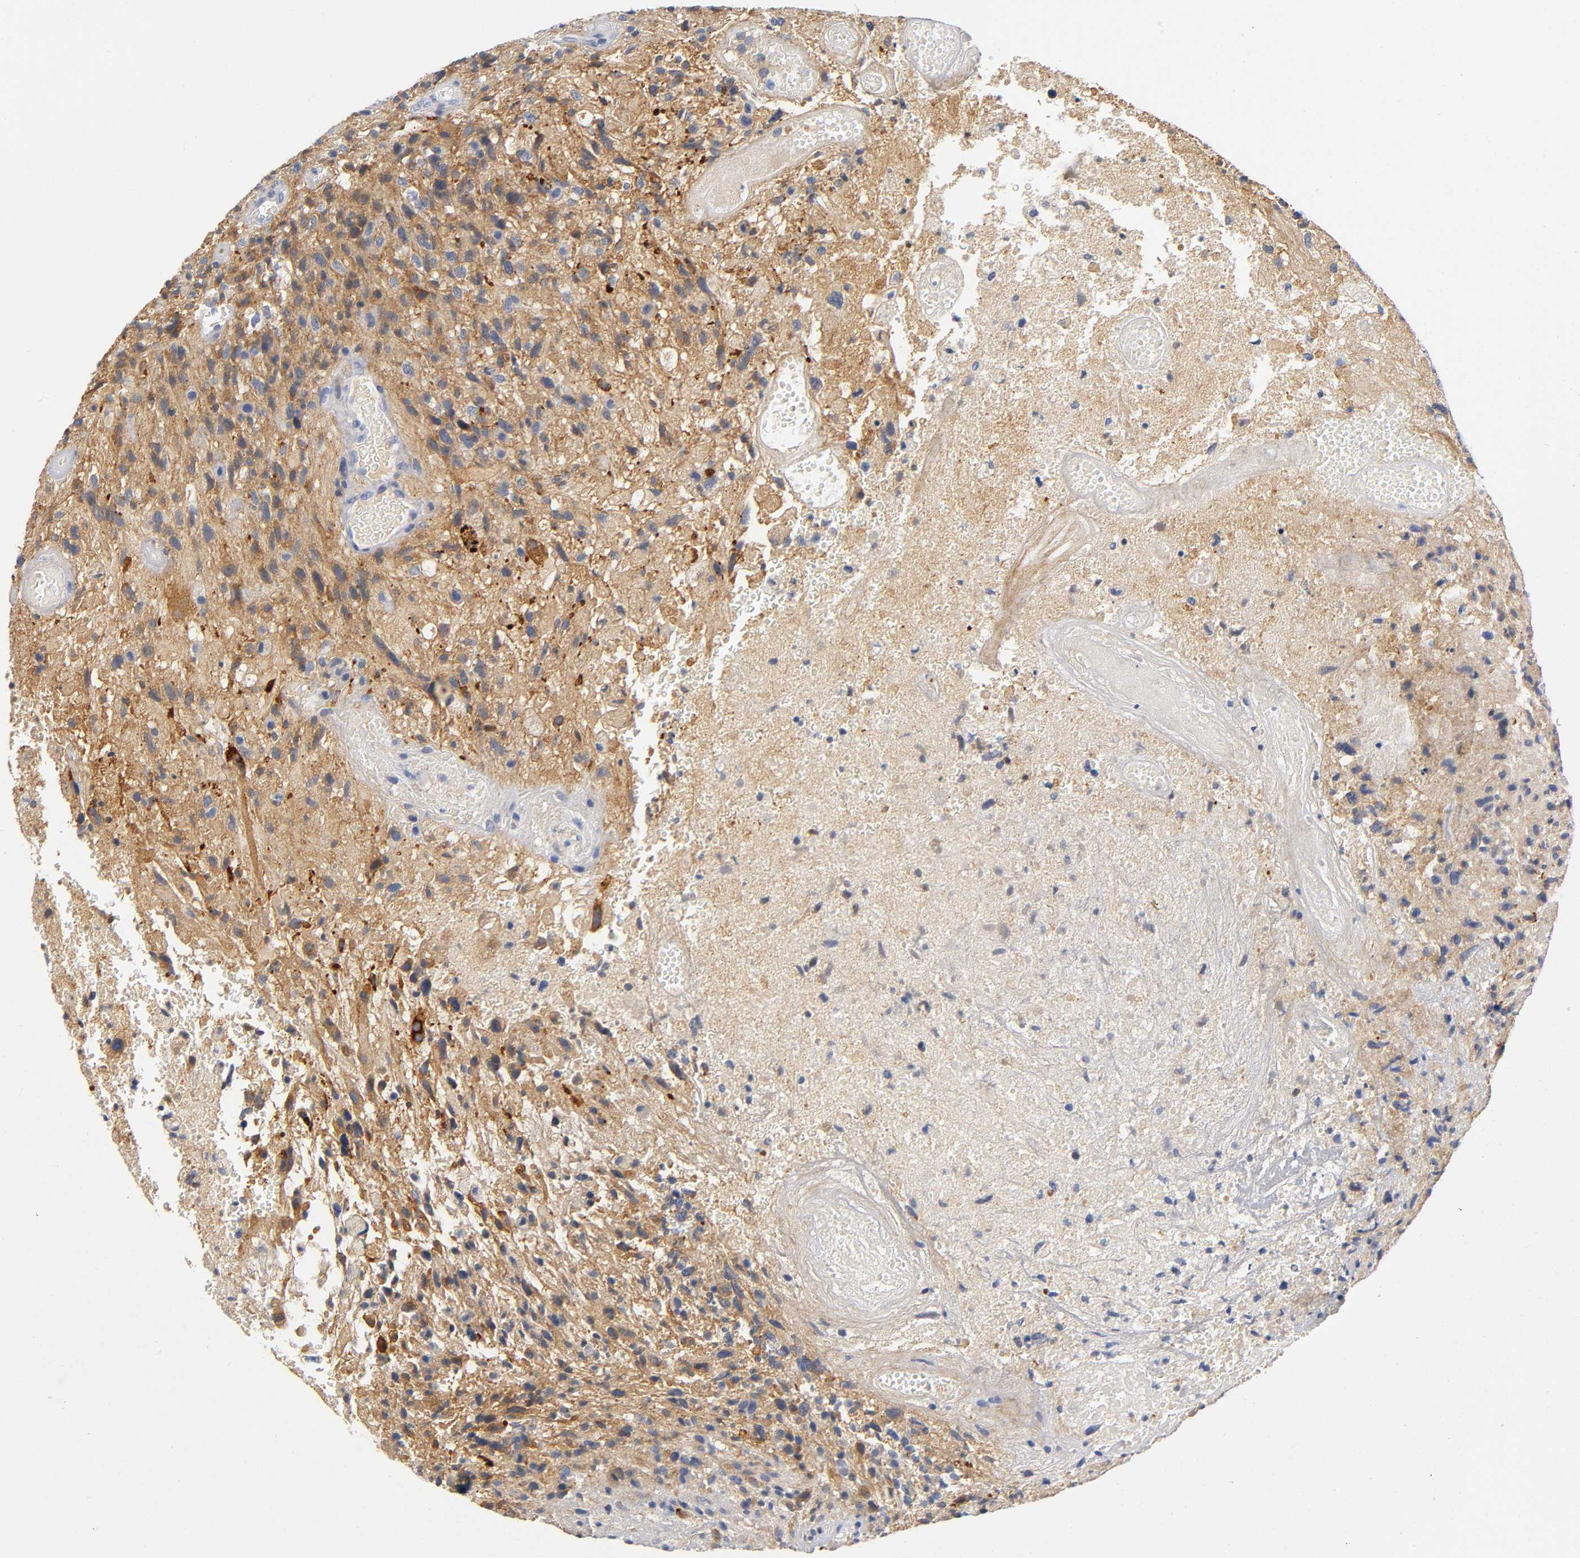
{"staining": {"intensity": "moderate", "quantity": ">75%", "location": "cytoplasmic/membranous"}, "tissue": "glioma", "cell_type": "Tumor cells", "image_type": "cancer", "snomed": [{"axis": "morphology", "description": "Normal tissue, NOS"}, {"axis": "morphology", "description": "Glioma, malignant, High grade"}, {"axis": "topography", "description": "Cerebral cortex"}], "caption": "About >75% of tumor cells in malignant glioma (high-grade) reveal moderate cytoplasmic/membranous protein staining as visualized by brown immunohistochemical staining.", "gene": "TNC", "patient": {"sex": "male", "age": 75}}